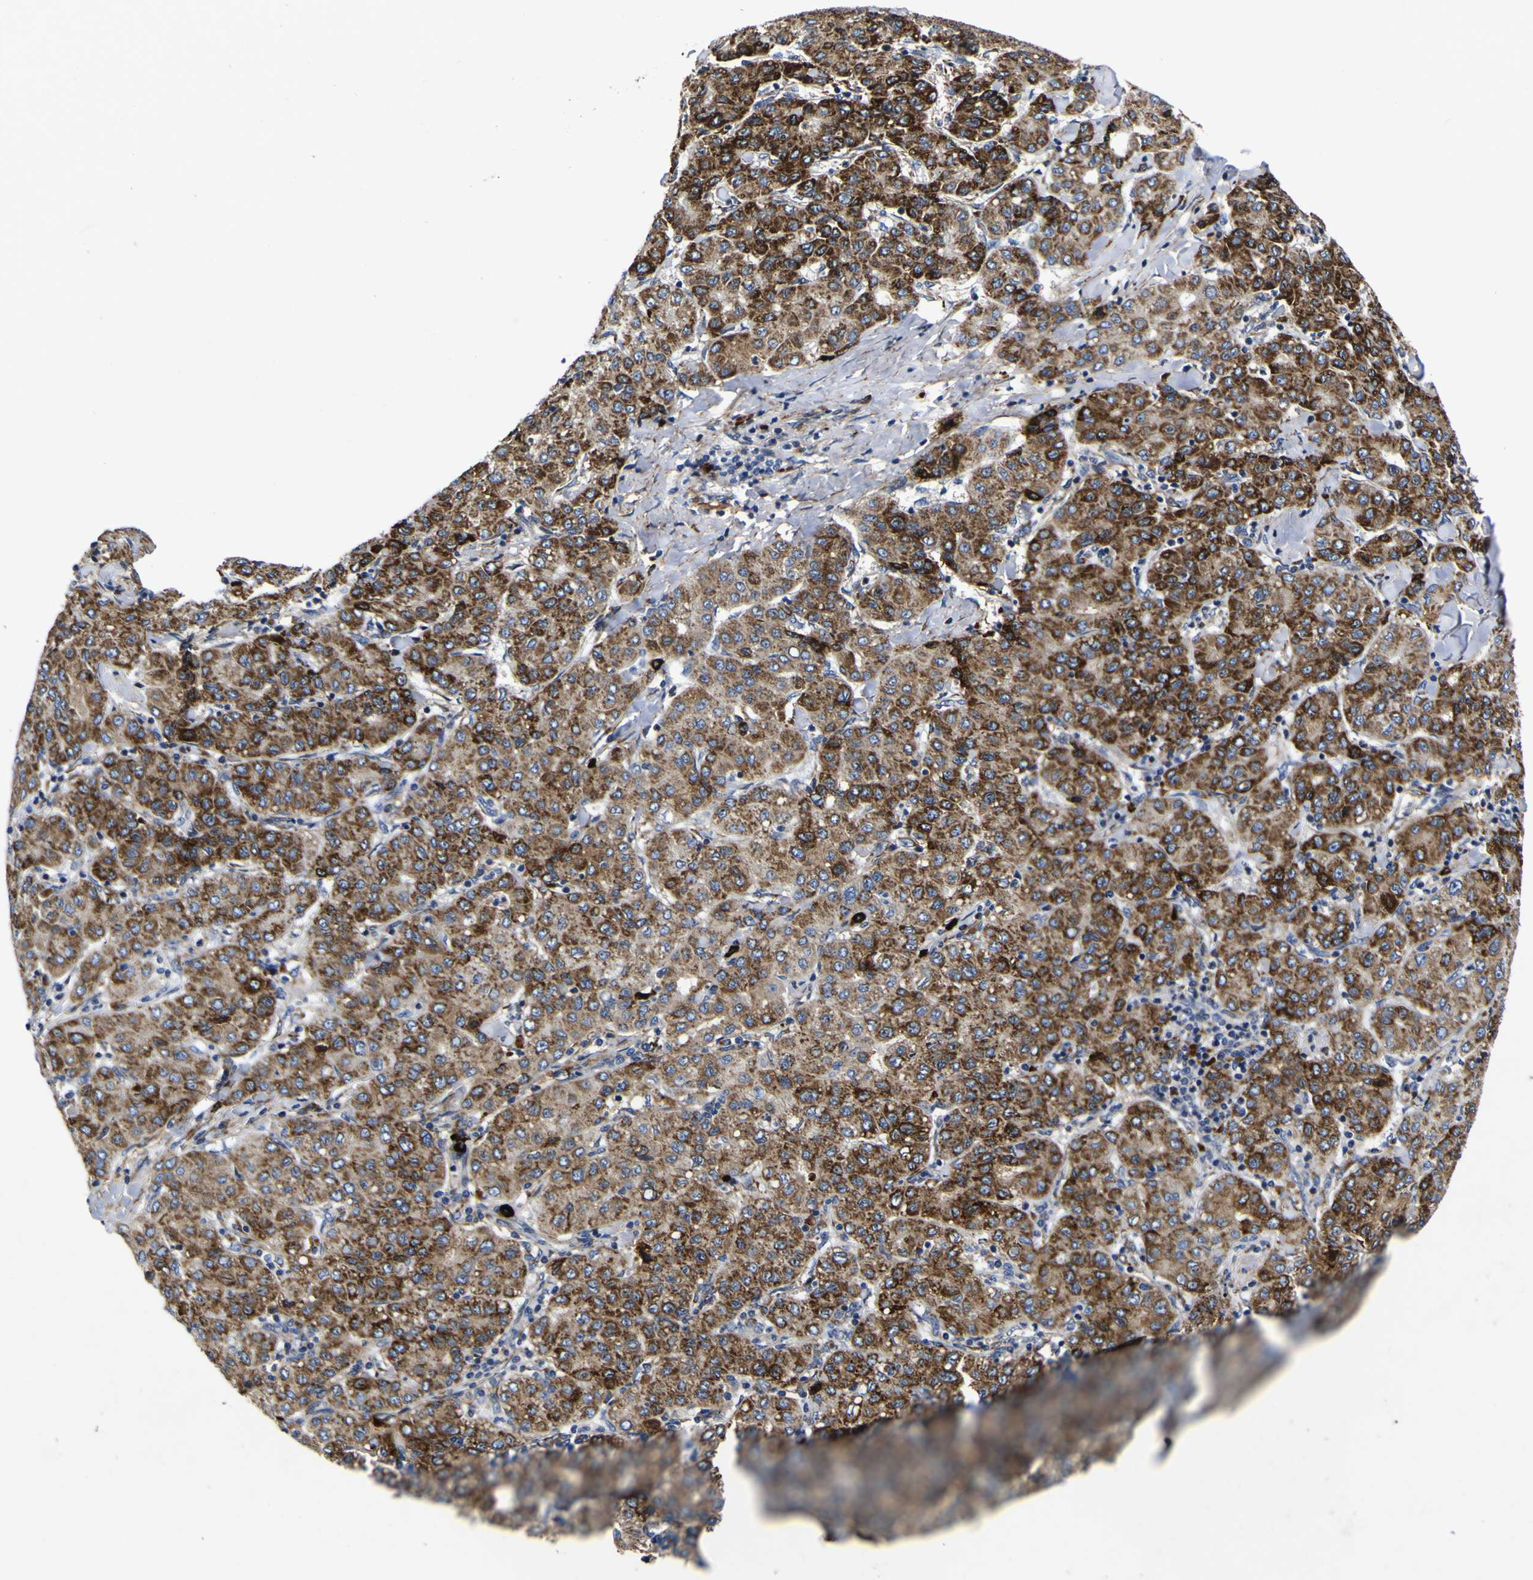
{"staining": {"intensity": "strong", "quantity": ">75%", "location": "cytoplasmic/membranous"}, "tissue": "liver cancer", "cell_type": "Tumor cells", "image_type": "cancer", "snomed": [{"axis": "morphology", "description": "Carcinoma, Hepatocellular, NOS"}, {"axis": "topography", "description": "Liver"}], "caption": "This is an image of IHC staining of hepatocellular carcinoma (liver), which shows strong staining in the cytoplasmic/membranous of tumor cells.", "gene": "SCD", "patient": {"sex": "male", "age": 65}}